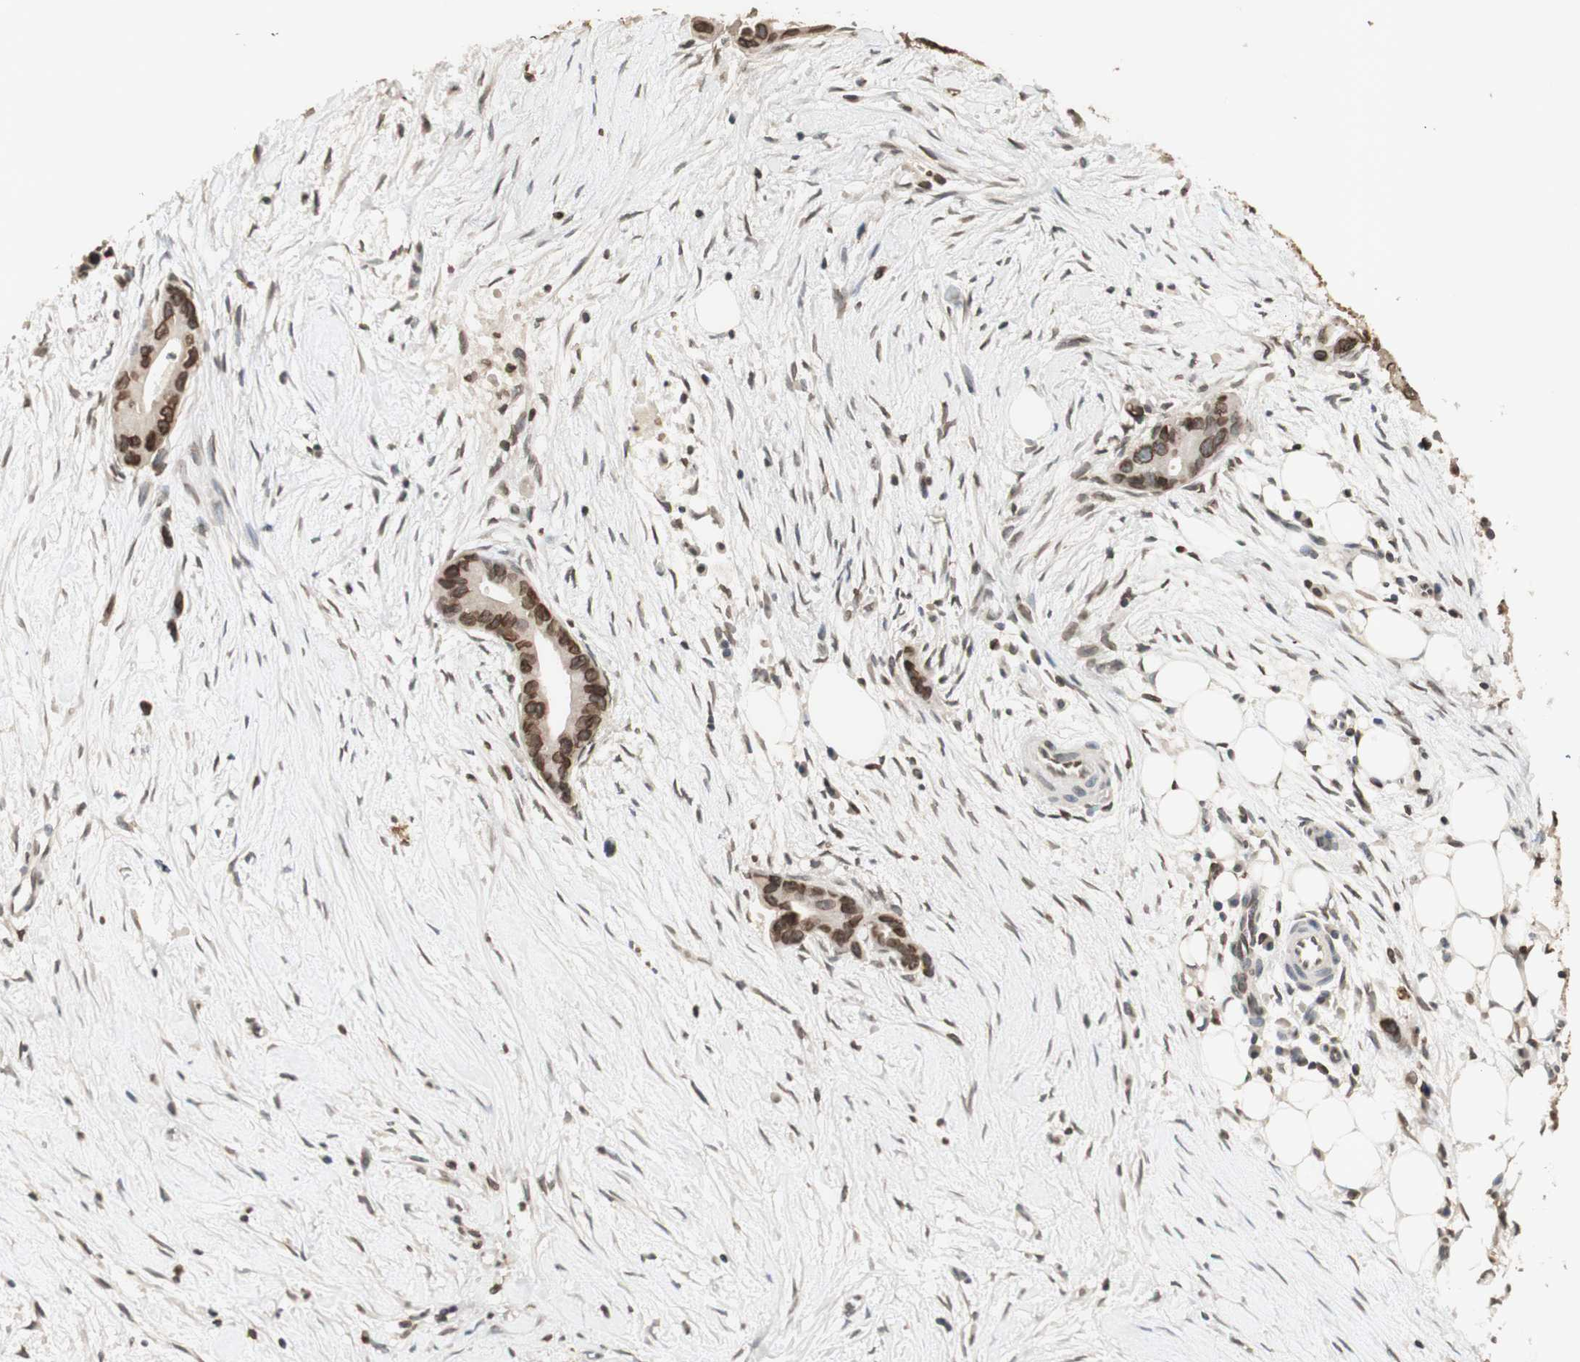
{"staining": {"intensity": "moderate", "quantity": ">75%", "location": "cytoplasmic/membranous,nuclear"}, "tissue": "liver cancer", "cell_type": "Tumor cells", "image_type": "cancer", "snomed": [{"axis": "morphology", "description": "Cholangiocarcinoma"}, {"axis": "topography", "description": "Liver"}], "caption": "Tumor cells reveal medium levels of moderate cytoplasmic/membranous and nuclear staining in approximately >75% of cells in cholangiocarcinoma (liver).", "gene": "TMPO", "patient": {"sex": "female", "age": 55}}